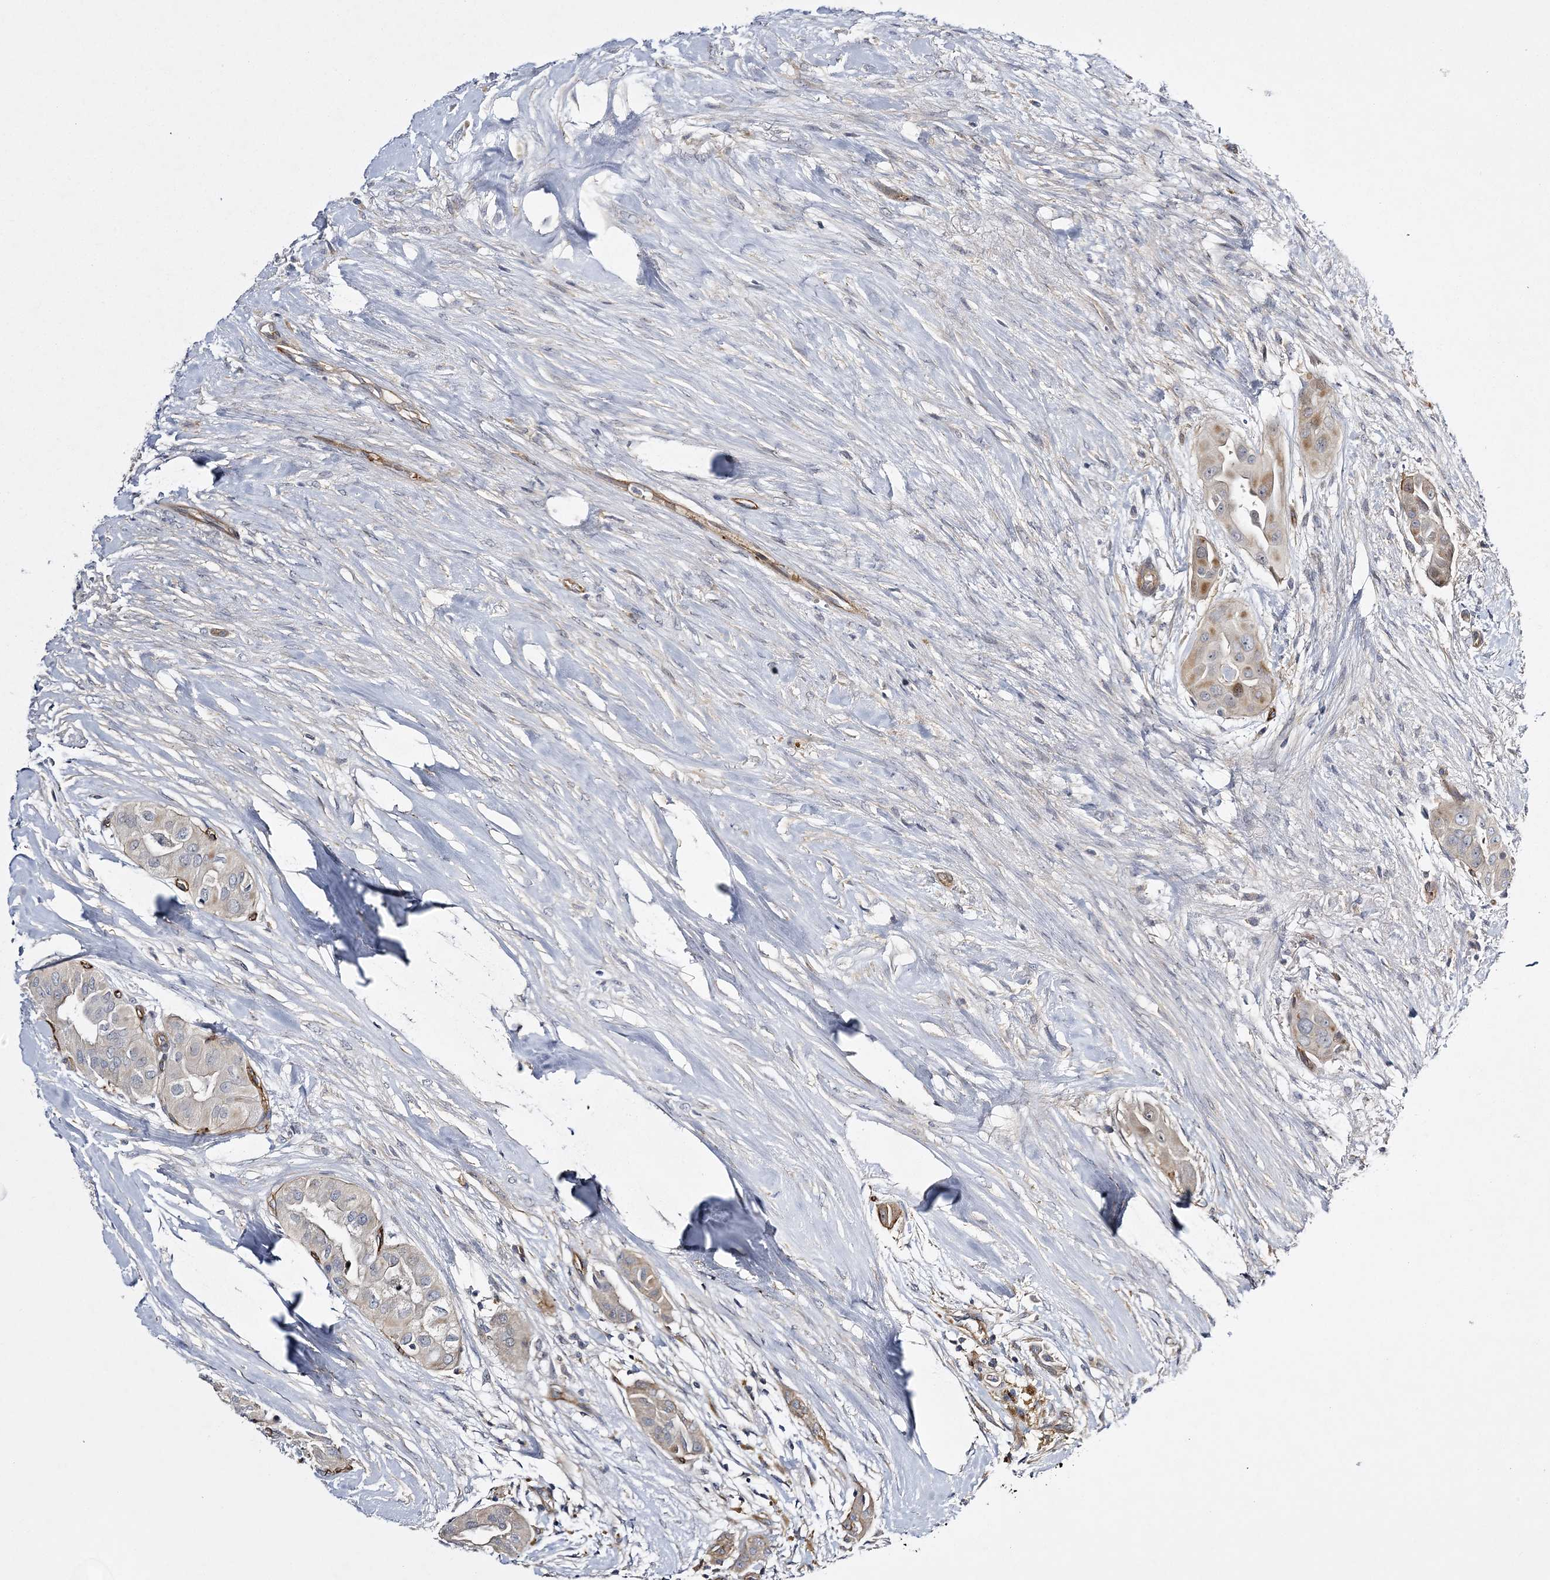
{"staining": {"intensity": "weak", "quantity": "<25%", "location": "cytoplasmic/membranous"}, "tissue": "thyroid cancer", "cell_type": "Tumor cells", "image_type": "cancer", "snomed": [{"axis": "morphology", "description": "Papillary adenocarcinoma, NOS"}, {"axis": "topography", "description": "Thyroid gland"}], "caption": "Immunohistochemical staining of human thyroid papillary adenocarcinoma displays no significant staining in tumor cells.", "gene": "CALN1", "patient": {"sex": "female", "age": 59}}